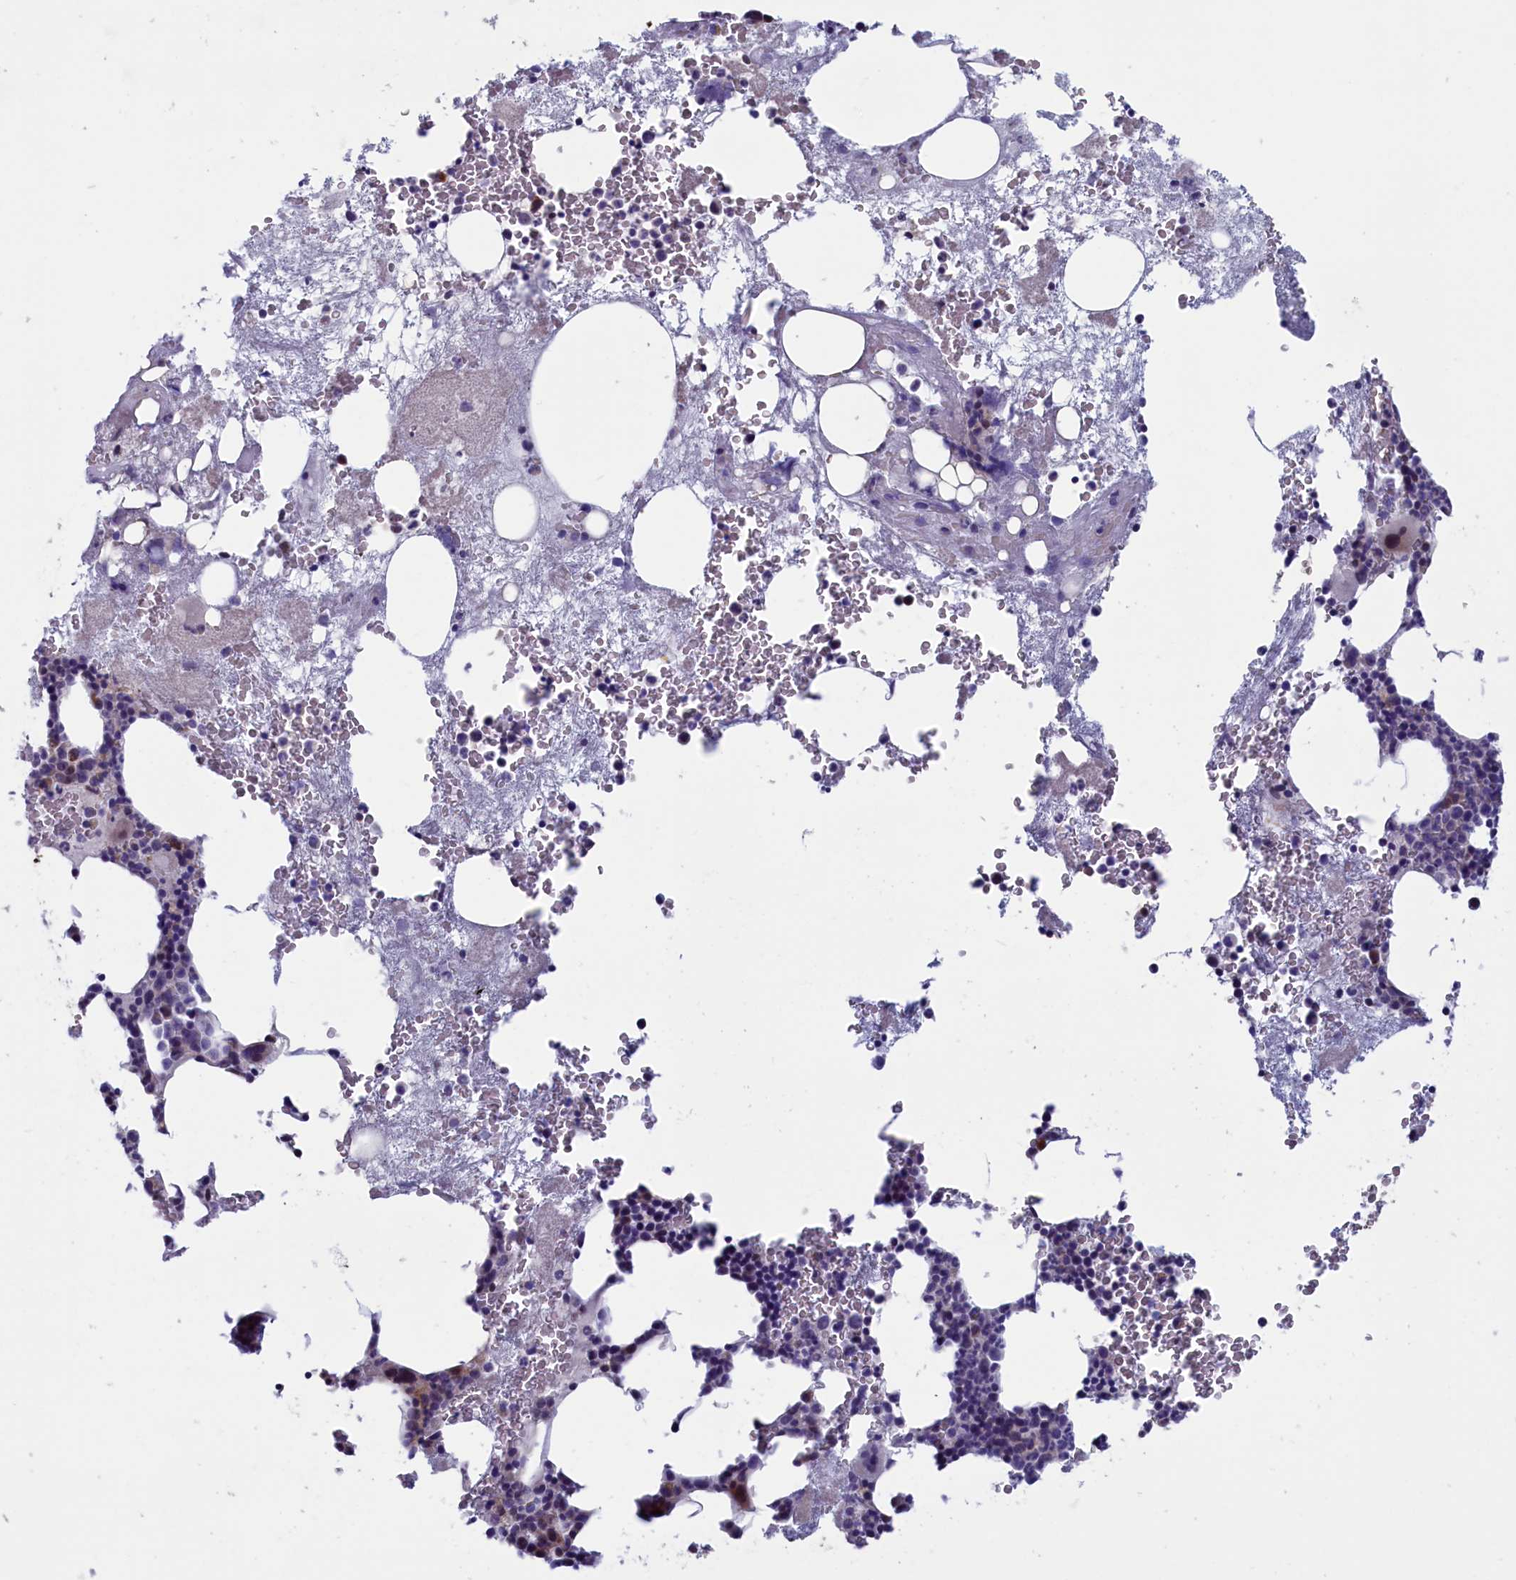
{"staining": {"intensity": "moderate", "quantity": "<25%", "location": "cytoplasmic/membranous"}, "tissue": "bone marrow", "cell_type": "Hematopoietic cells", "image_type": "normal", "snomed": [{"axis": "morphology", "description": "Normal tissue, NOS"}, {"axis": "topography", "description": "Bone marrow"}], "caption": "Immunohistochemical staining of normal human bone marrow exhibits low levels of moderate cytoplasmic/membranous positivity in about <25% of hematopoietic cells.", "gene": "NIBAN3", "patient": {"sex": "male", "age": 80}}